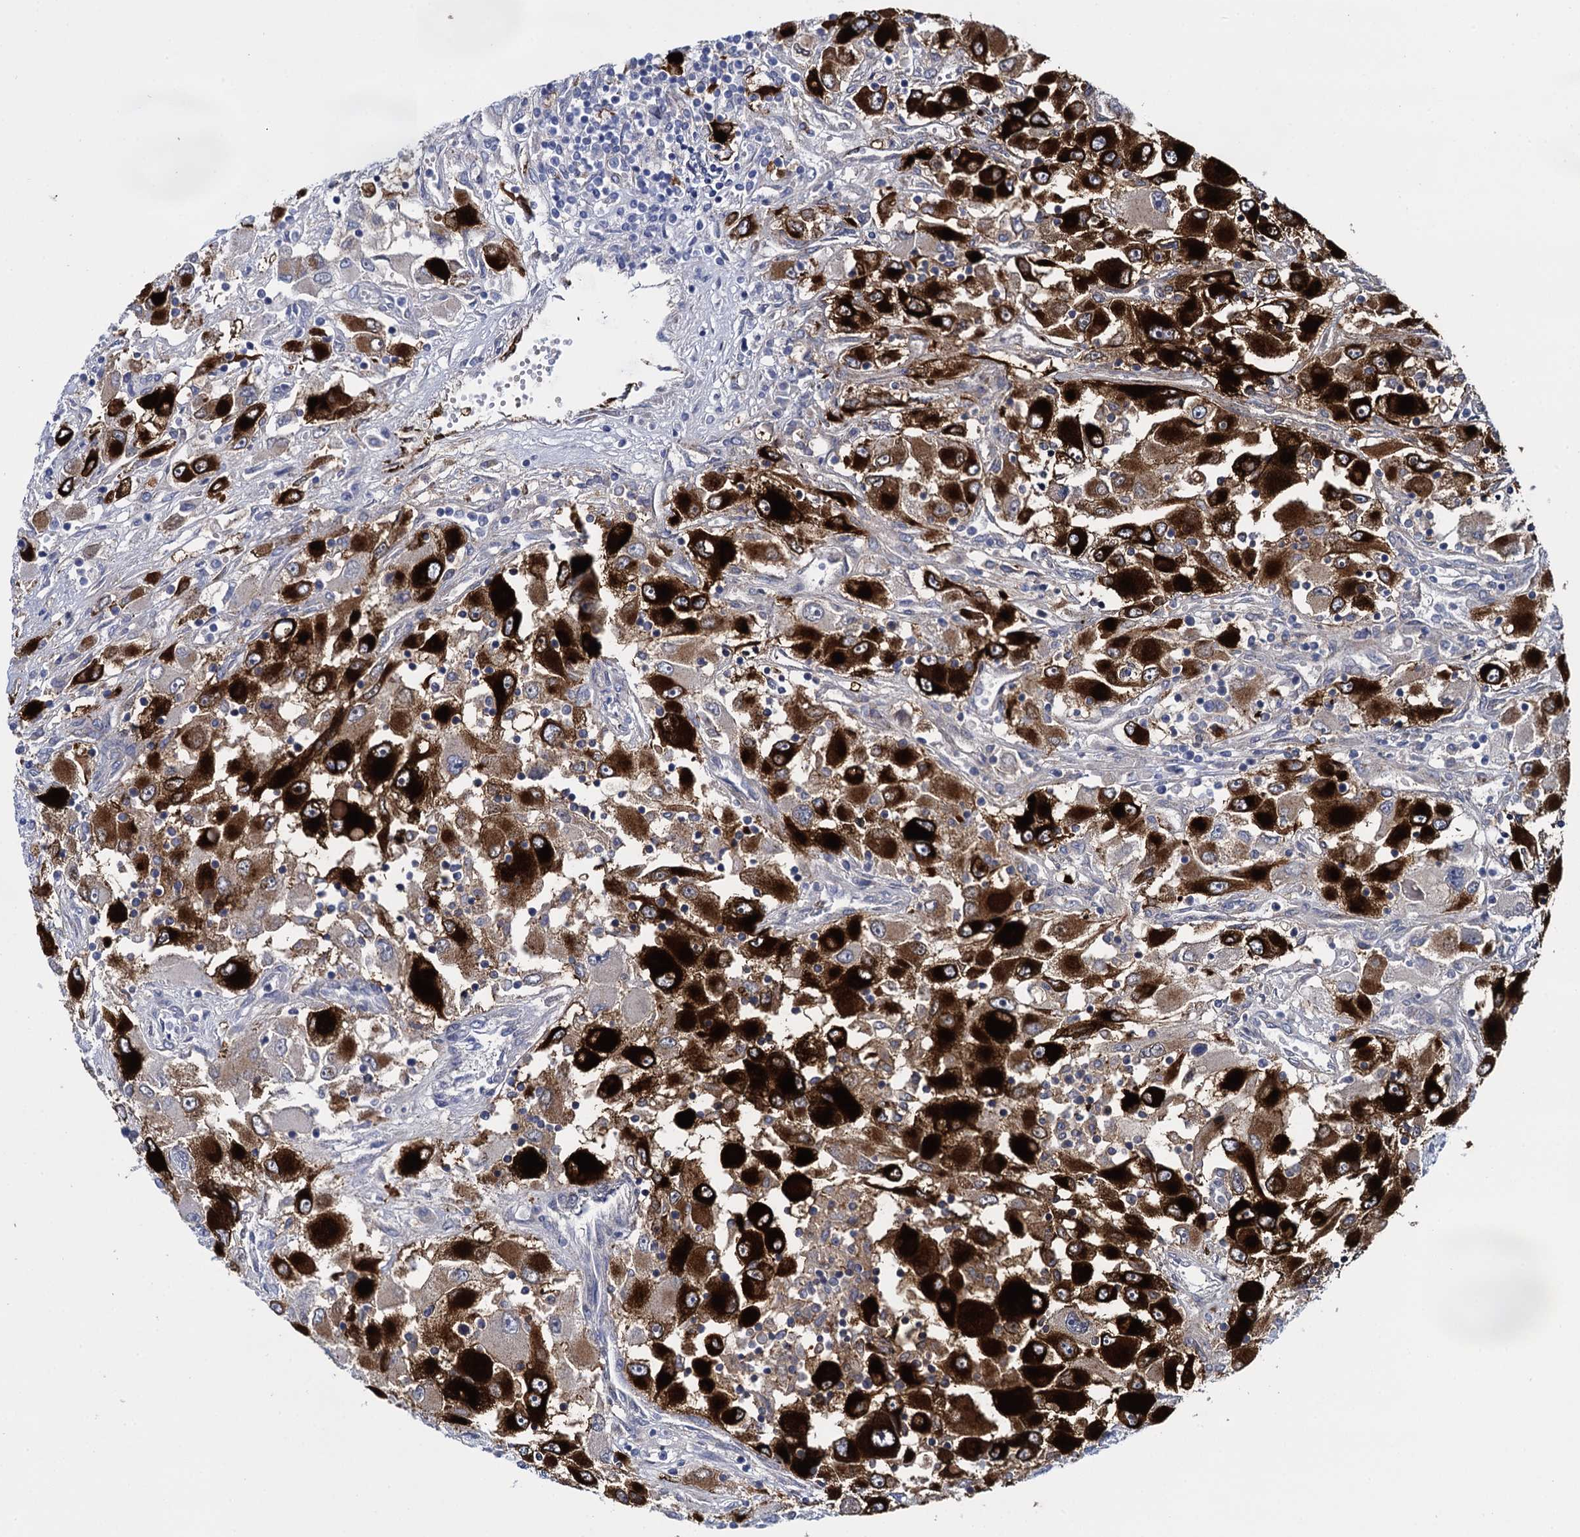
{"staining": {"intensity": "strong", "quantity": ">75%", "location": "cytoplasmic/membranous"}, "tissue": "renal cancer", "cell_type": "Tumor cells", "image_type": "cancer", "snomed": [{"axis": "morphology", "description": "Adenocarcinoma, NOS"}, {"axis": "topography", "description": "Kidney"}], "caption": "Renal cancer (adenocarcinoma) stained with a protein marker exhibits strong staining in tumor cells.", "gene": "SNCG", "patient": {"sex": "female", "age": 52}}